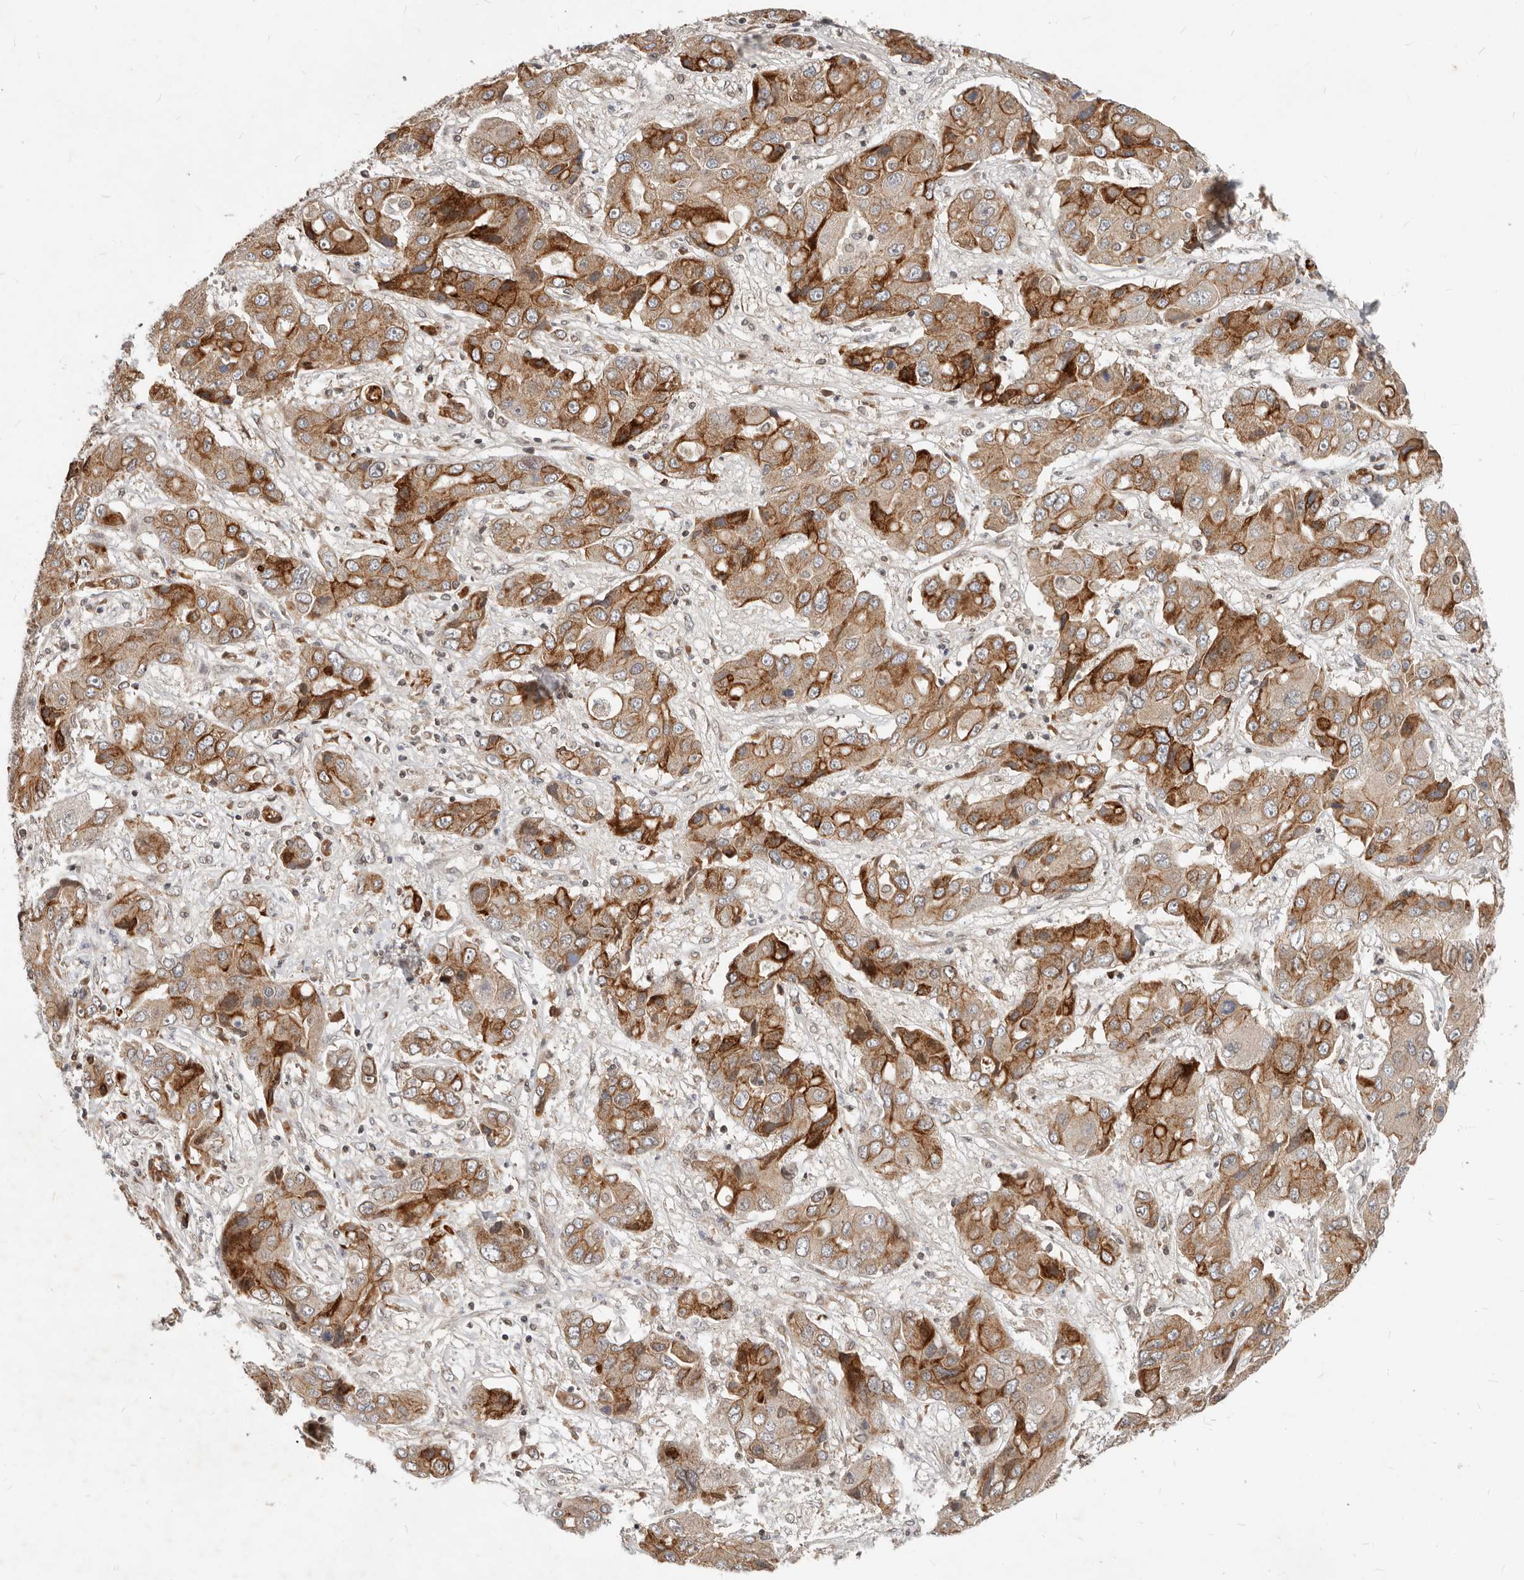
{"staining": {"intensity": "moderate", "quantity": ">75%", "location": "cytoplasmic/membranous"}, "tissue": "liver cancer", "cell_type": "Tumor cells", "image_type": "cancer", "snomed": [{"axis": "morphology", "description": "Cholangiocarcinoma"}, {"axis": "topography", "description": "Liver"}], "caption": "Liver cancer (cholangiocarcinoma) tissue demonstrates moderate cytoplasmic/membranous staining in about >75% of tumor cells", "gene": "NPY4R", "patient": {"sex": "male", "age": 67}}